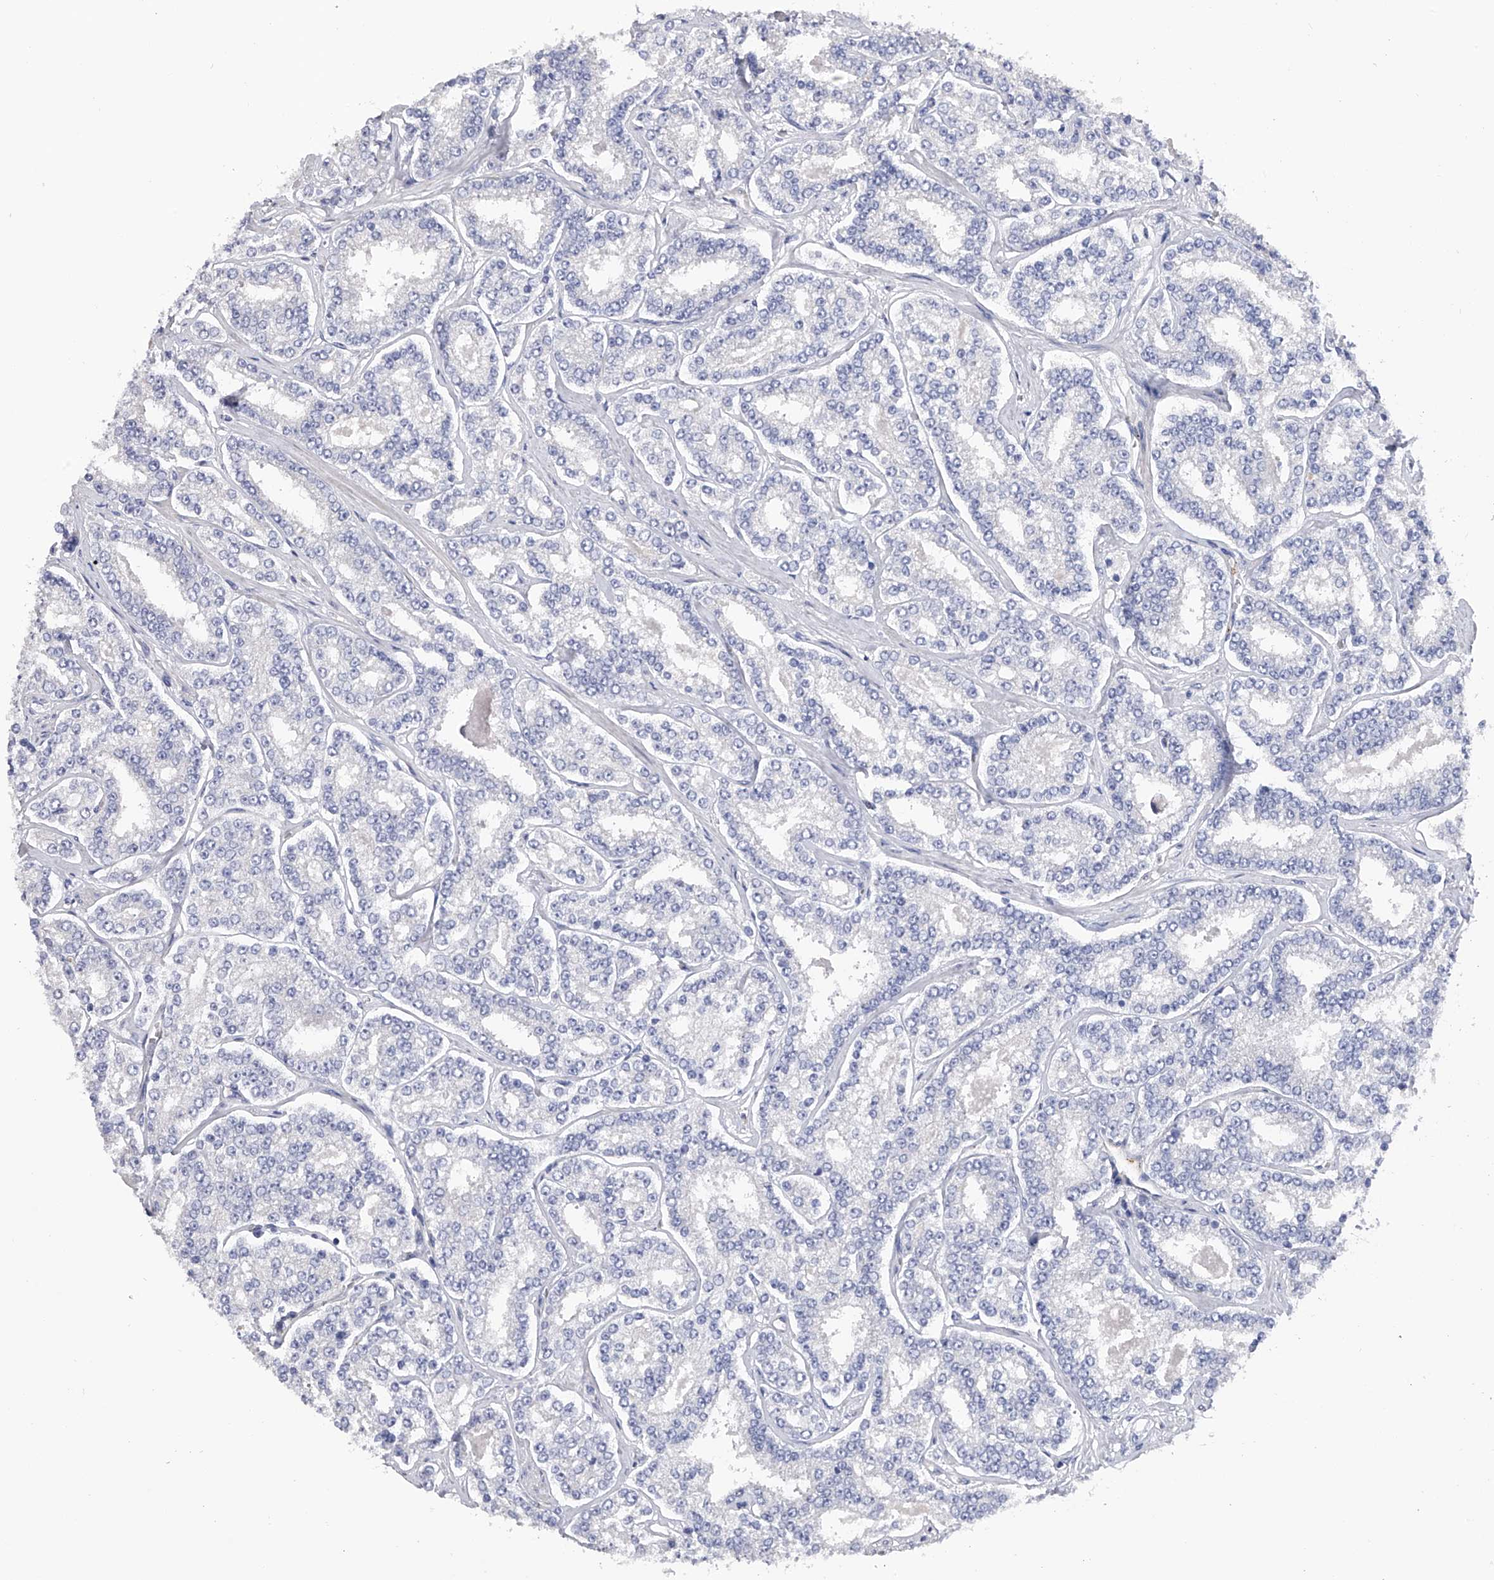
{"staining": {"intensity": "negative", "quantity": "none", "location": "none"}, "tissue": "prostate cancer", "cell_type": "Tumor cells", "image_type": "cancer", "snomed": [{"axis": "morphology", "description": "Normal tissue, NOS"}, {"axis": "morphology", "description": "Adenocarcinoma, High grade"}, {"axis": "topography", "description": "Prostate"}], "caption": "There is no significant staining in tumor cells of prostate cancer.", "gene": "RWDD2A", "patient": {"sex": "male", "age": 83}}